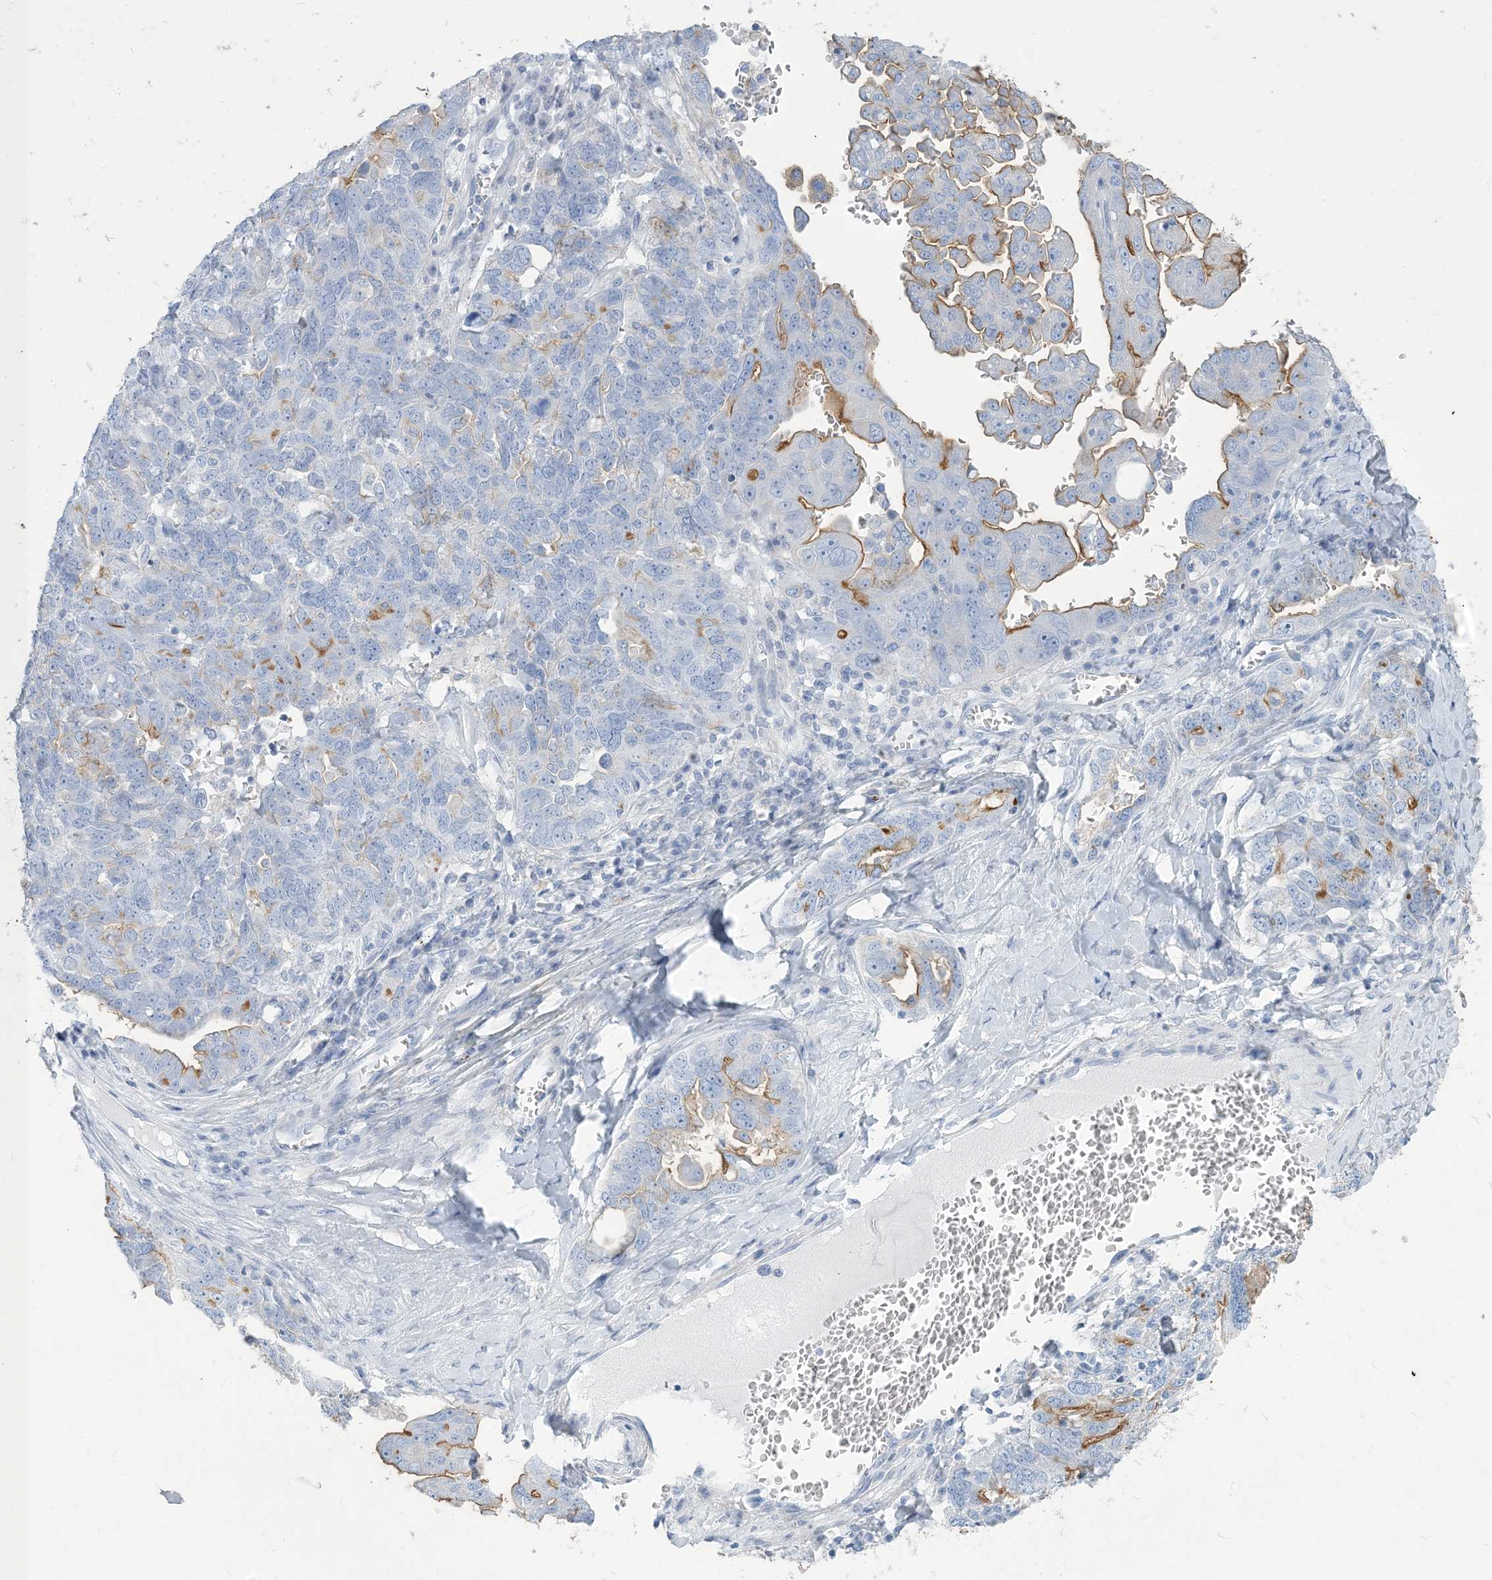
{"staining": {"intensity": "moderate", "quantity": "<25%", "location": "cytoplasmic/membranous"}, "tissue": "ovarian cancer", "cell_type": "Tumor cells", "image_type": "cancer", "snomed": [{"axis": "morphology", "description": "Carcinoma, endometroid"}, {"axis": "topography", "description": "Ovary"}], "caption": "IHC staining of endometroid carcinoma (ovarian), which shows low levels of moderate cytoplasmic/membranous positivity in about <25% of tumor cells indicating moderate cytoplasmic/membranous protein positivity. The staining was performed using DAB (3,3'-diaminobenzidine) (brown) for protein detection and nuclei were counterstained in hematoxylin (blue).", "gene": "MOXD1", "patient": {"sex": "female", "age": 62}}